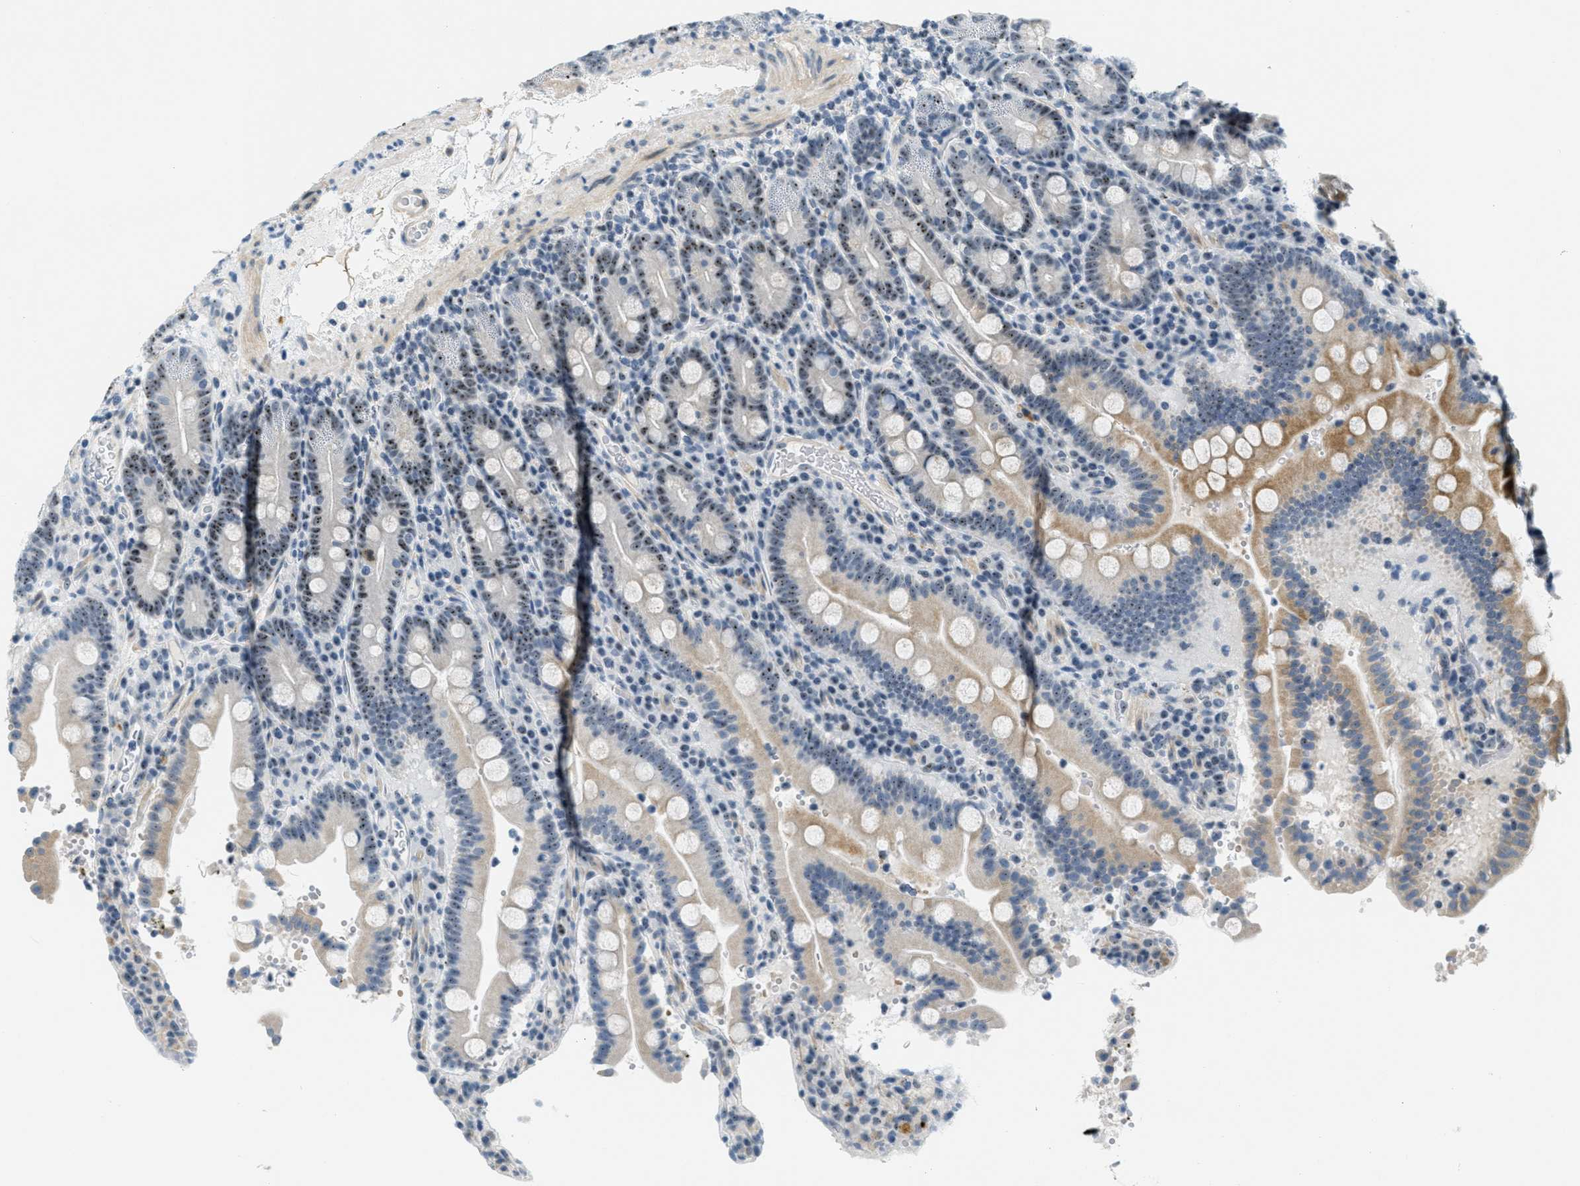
{"staining": {"intensity": "moderate", "quantity": "25%-75%", "location": "cytoplasmic/membranous,nuclear"}, "tissue": "duodenum", "cell_type": "Glandular cells", "image_type": "normal", "snomed": [{"axis": "morphology", "description": "Normal tissue, NOS"}, {"axis": "topography", "description": "Small intestine, NOS"}], "caption": "An image of human duodenum stained for a protein exhibits moderate cytoplasmic/membranous,nuclear brown staining in glandular cells.", "gene": "DDX47", "patient": {"sex": "female", "age": 71}}